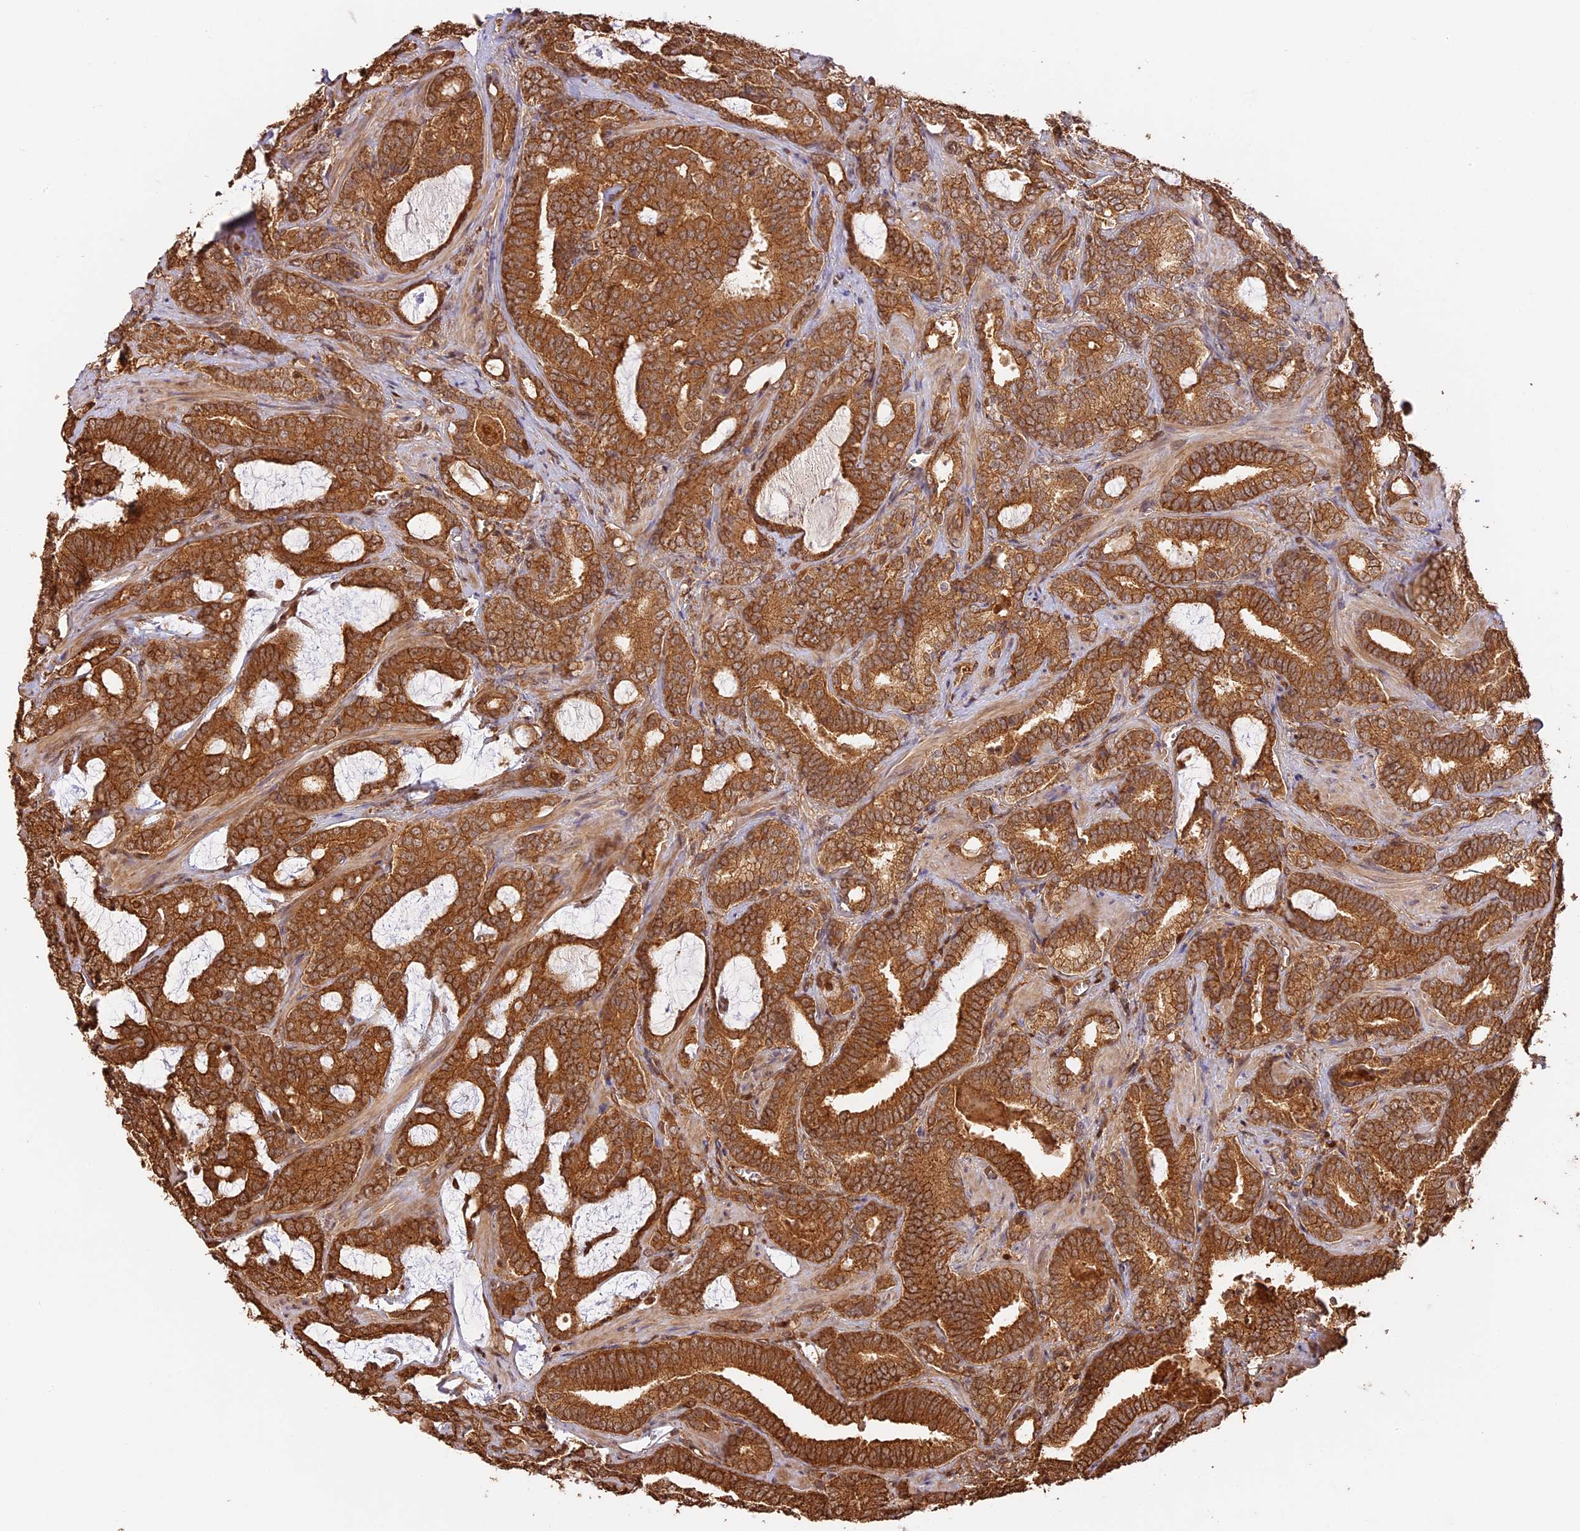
{"staining": {"intensity": "moderate", "quantity": ">75%", "location": "cytoplasmic/membranous"}, "tissue": "prostate cancer", "cell_type": "Tumor cells", "image_type": "cancer", "snomed": [{"axis": "morphology", "description": "Adenocarcinoma, High grade"}, {"axis": "topography", "description": "Prostate and seminal vesicle, NOS"}], "caption": "A medium amount of moderate cytoplasmic/membranous positivity is seen in approximately >75% of tumor cells in prostate adenocarcinoma (high-grade) tissue.", "gene": "PPP1R37", "patient": {"sex": "male", "age": 67}}